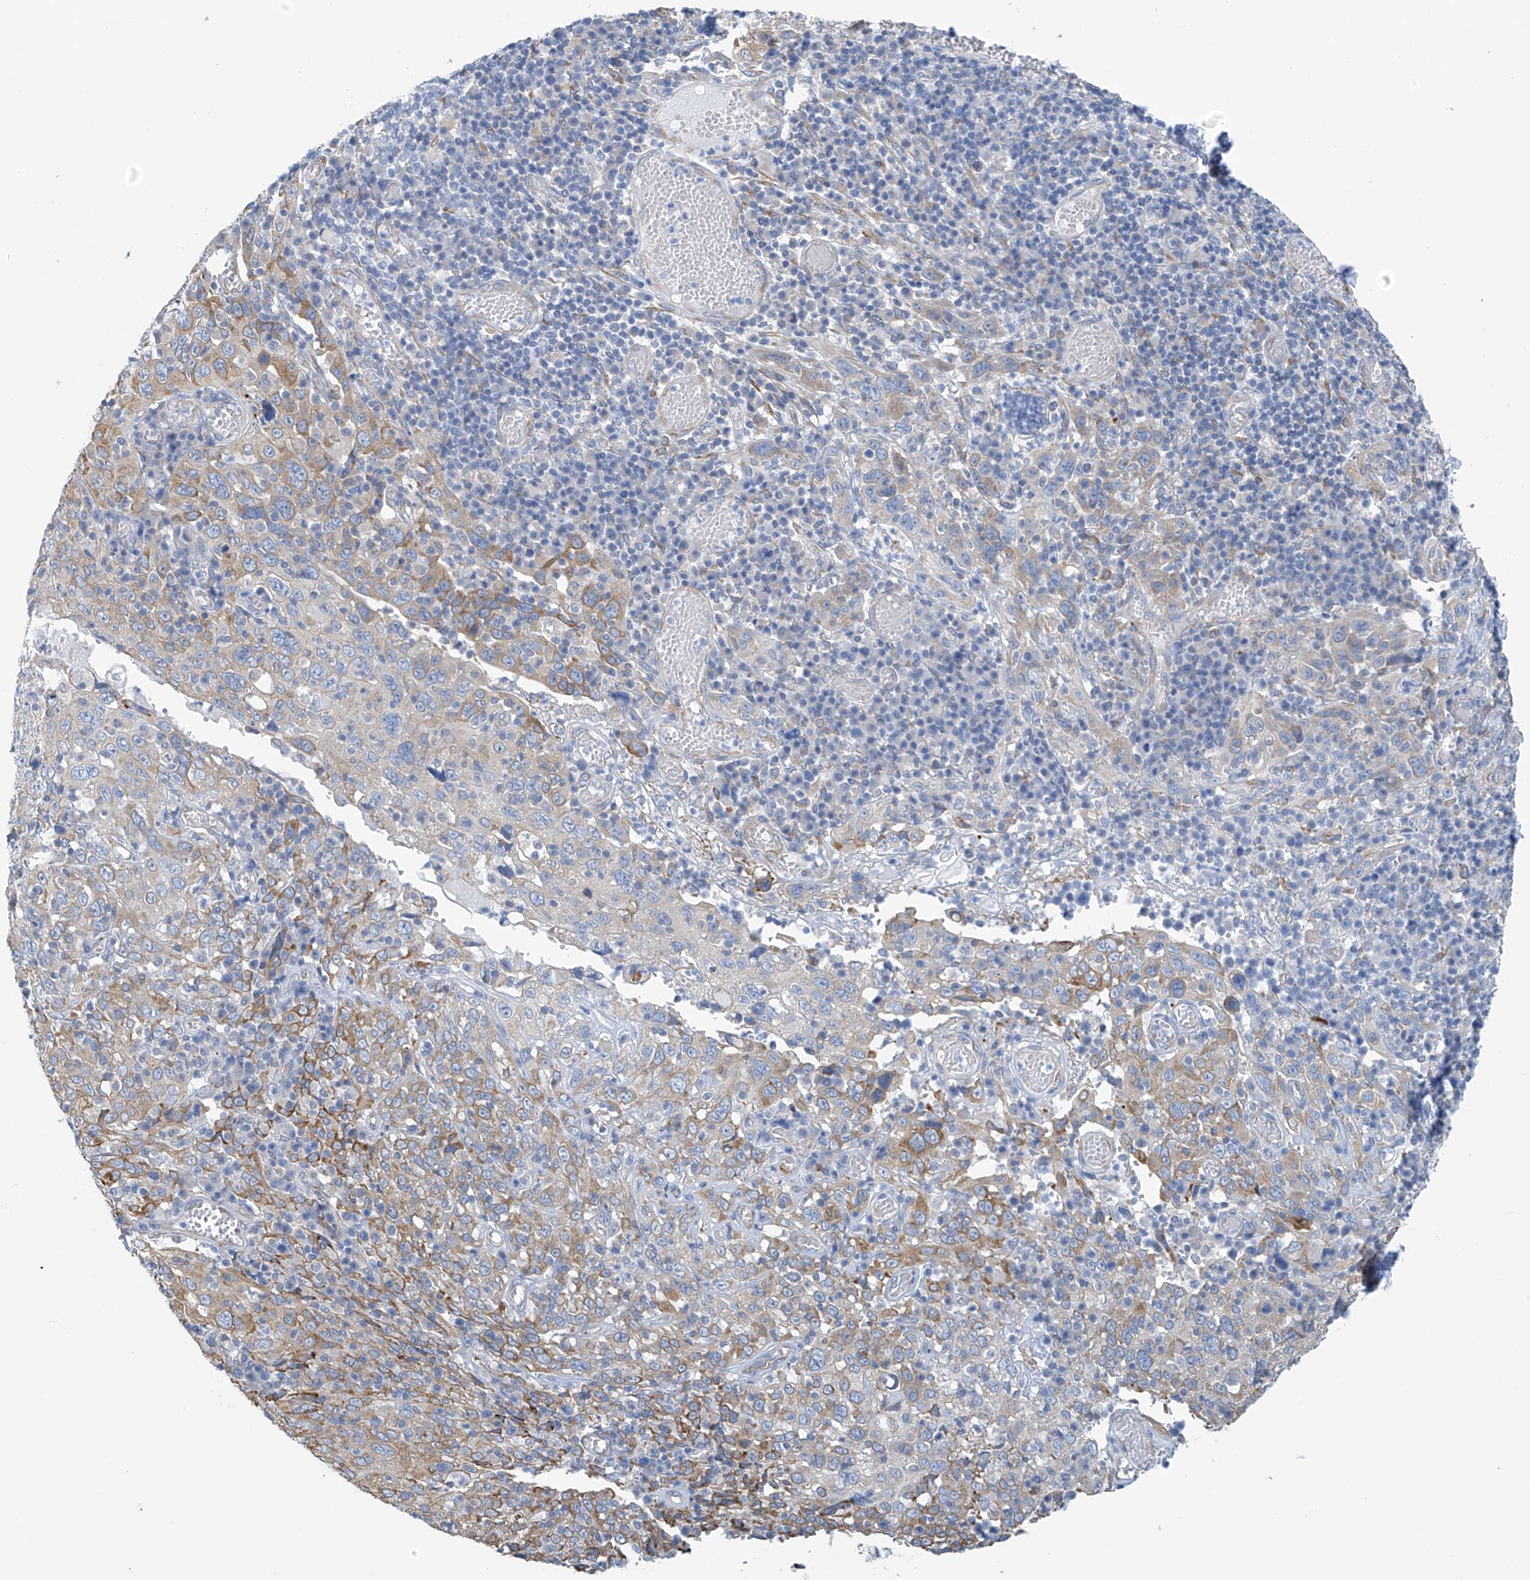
{"staining": {"intensity": "moderate", "quantity": ">75%", "location": "cytoplasmic/membranous"}, "tissue": "cervical cancer", "cell_type": "Tumor cells", "image_type": "cancer", "snomed": [{"axis": "morphology", "description": "Squamous cell carcinoma, NOS"}, {"axis": "topography", "description": "Cervix"}], "caption": "This histopathology image displays immunohistochemistry staining of human cervical cancer (squamous cell carcinoma), with medium moderate cytoplasmic/membranous positivity in about >75% of tumor cells.", "gene": "RCN2", "patient": {"sex": "female", "age": 46}}